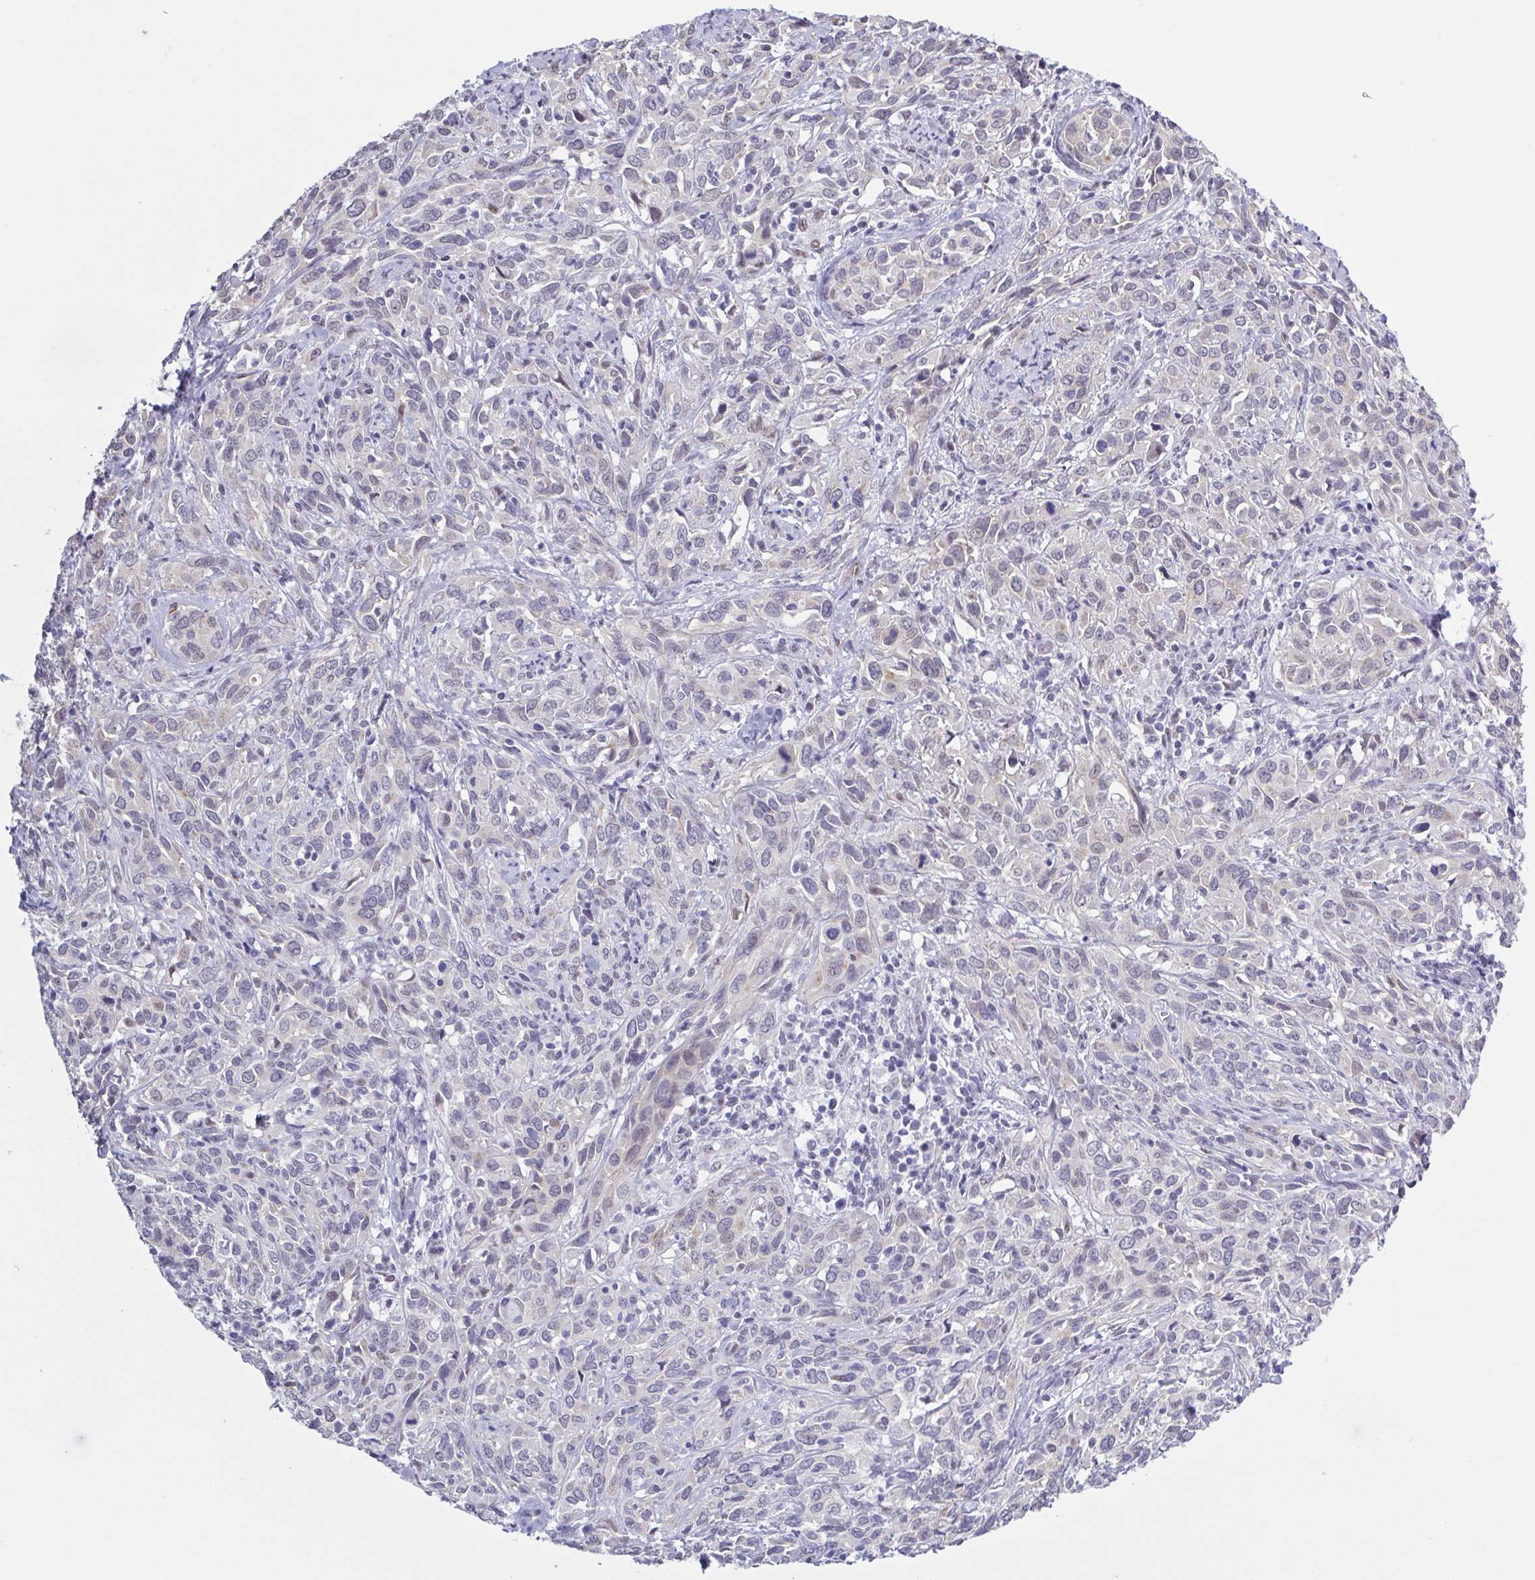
{"staining": {"intensity": "weak", "quantity": "<25%", "location": "cytoplasmic/membranous"}, "tissue": "cervical cancer", "cell_type": "Tumor cells", "image_type": "cancer", "snomed": [{"axis": "morphology", "description": "Normal tissue, NOS"}, {"axis": "morphology", "description": "Squamous cell carcinoma, NOS"}, {"axis": "topography", "description": "Cervix"}], "caption": "Immunohistochemical staining of cervical squamous cell carcinoma reveals no significant staining in tumor cells. (Brightfield microscopy of DAB (3,3'-diaminobenzidine) IHC at high magnification).", "gene": "TMEM92", "patient": {"sex": "female", "age": 51}}